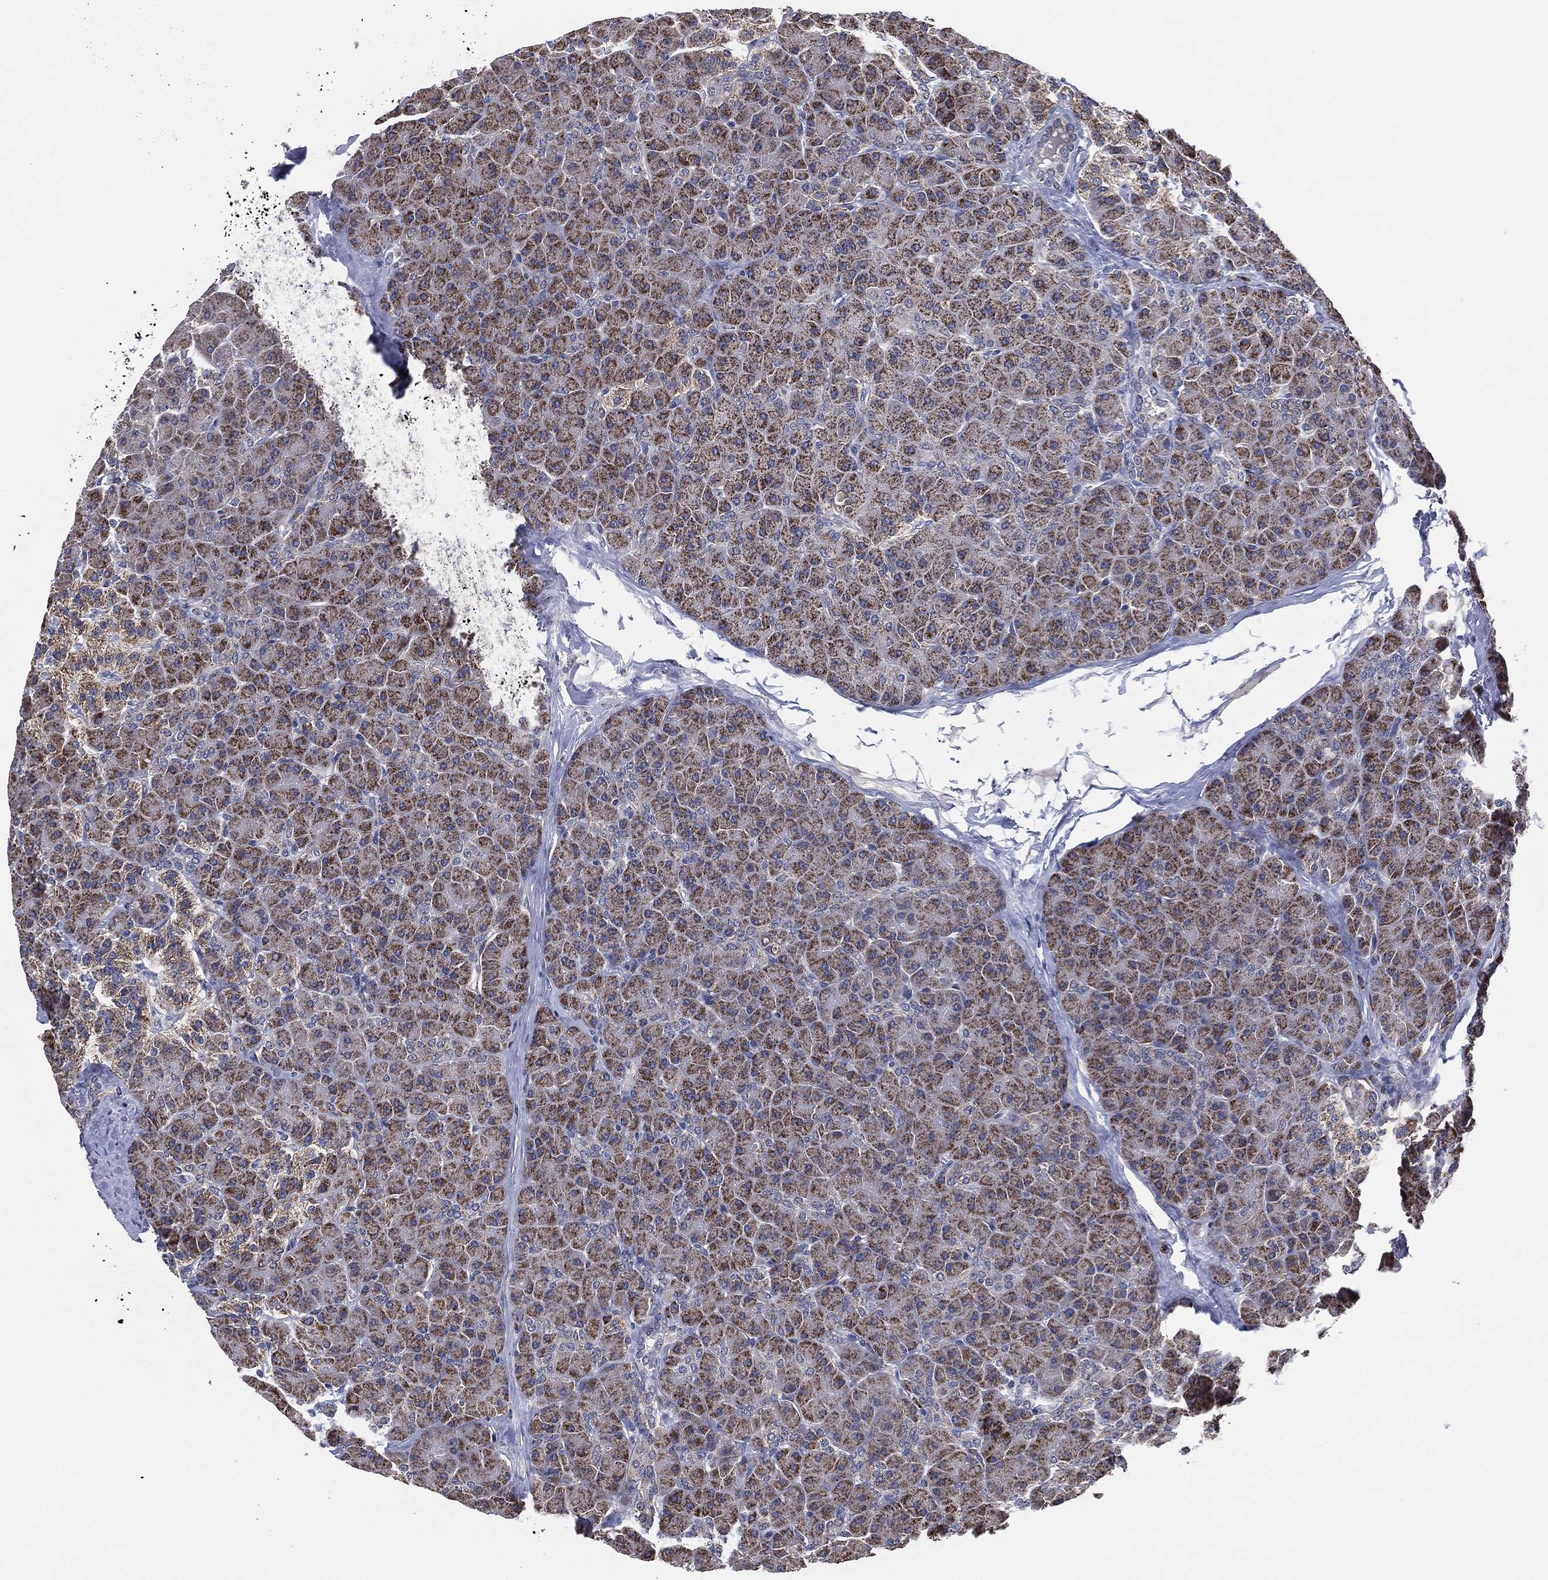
{"staining": {"intensity": "moderate", "quantity": ">75%", "location": "cytoplasmic/membranous"}, "tissue": "pancreas", "cell_type": "Exocrine glandular cells", "image_type": "normal", "snomed": [{"axis": "morphology", "description": "Normal tissue, NOS"}, {"axis": "topography", "description": "Pancreas"}], "caption": "This micrograph displays unremarkable pancreas stained with immunohistochemistry (IHC) to label a protein in brown. The cytoplasmic/membranous of exocrine glandular cells show moderate positivity for the protein. Nuclei are counter-stained blue.", "gene": "NDUFV2", "patient": {"sex": "female", "age": 44}}